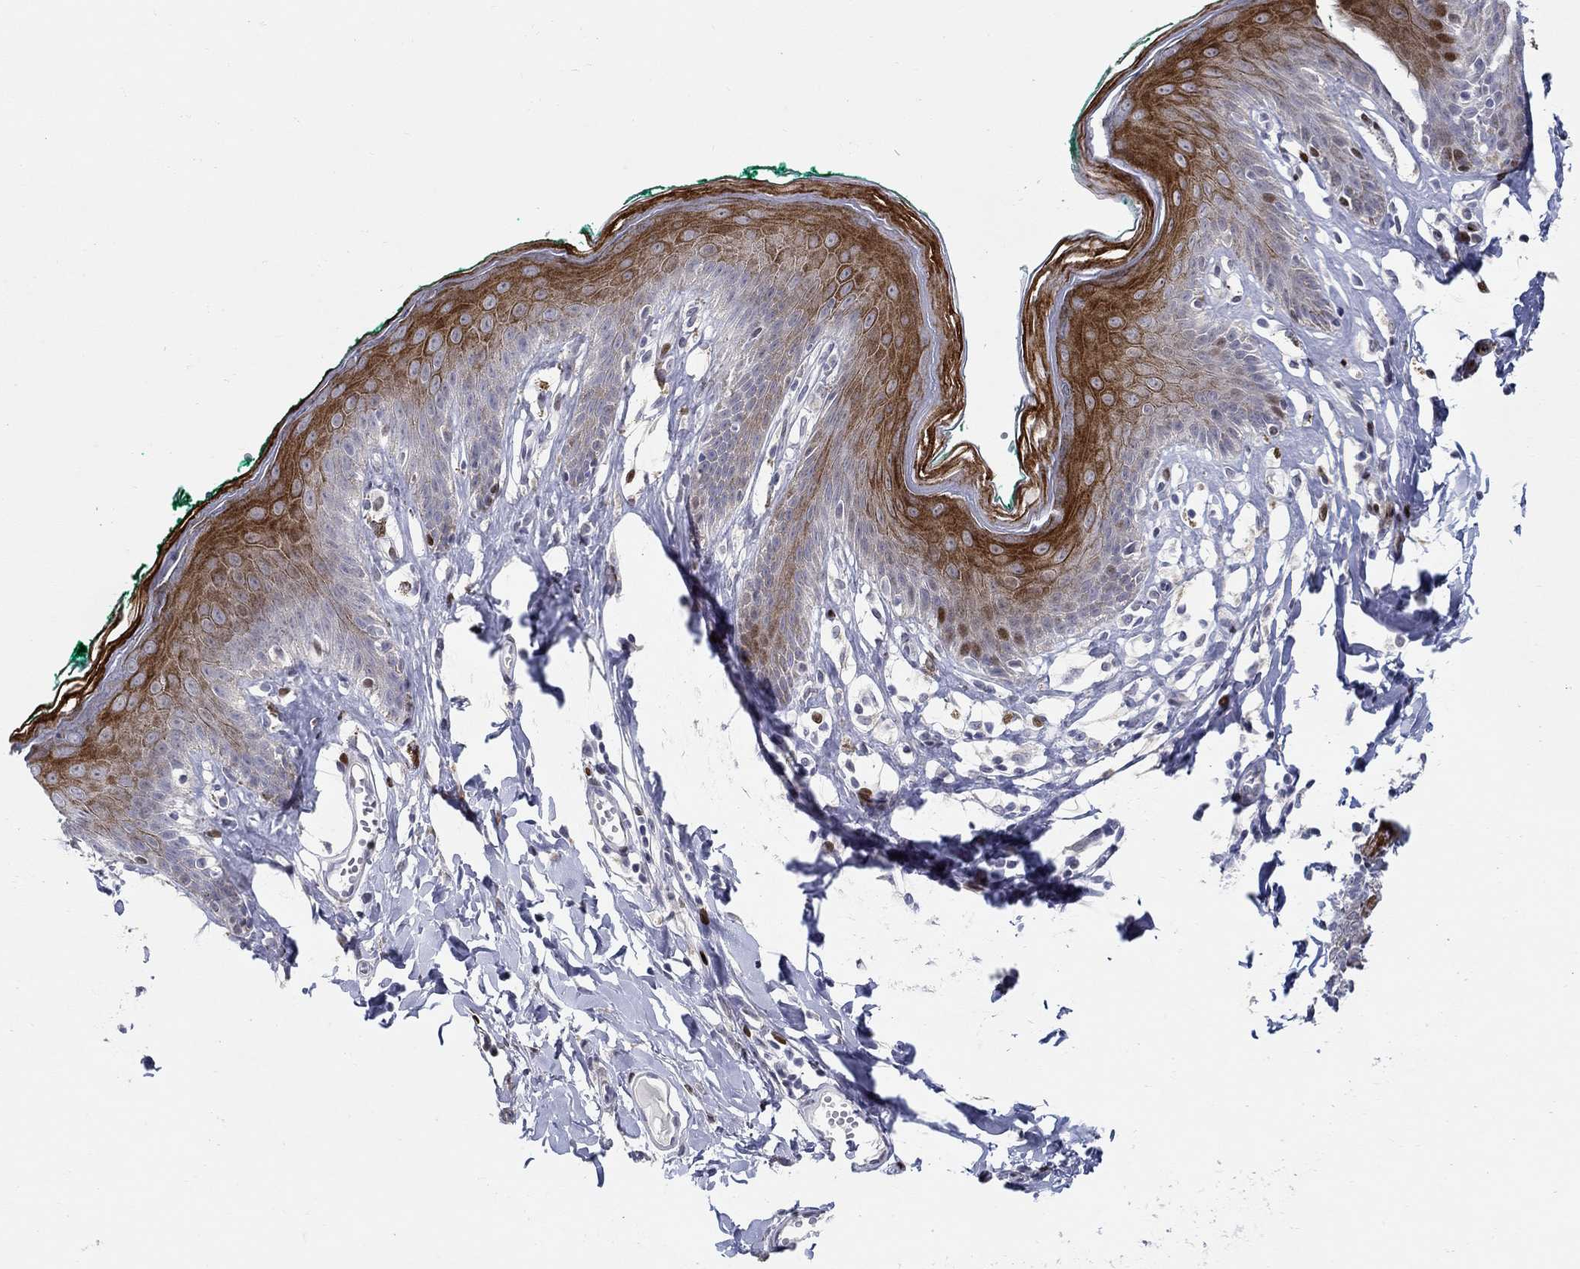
{"staining": {"intensity": "strong", "quantity": "25%-75%", "location": "cytoplasmic/membranous"}, "tissue": "skin", "cell_type": "Epidermal cells", "image_type": "normal", "snomed": [{"axis": "morphology", "description": "Normal tissue, NOS"}, {"axis": "topography", "description": "Vulva"}], "caption": "A high amount of strong cytoplasmic/membranous expression is identified in about 25%-75% of epidermal cells in normal skin.", "gene": "RAPGEF5", "patient": {"sex": "female", "age": 66}}